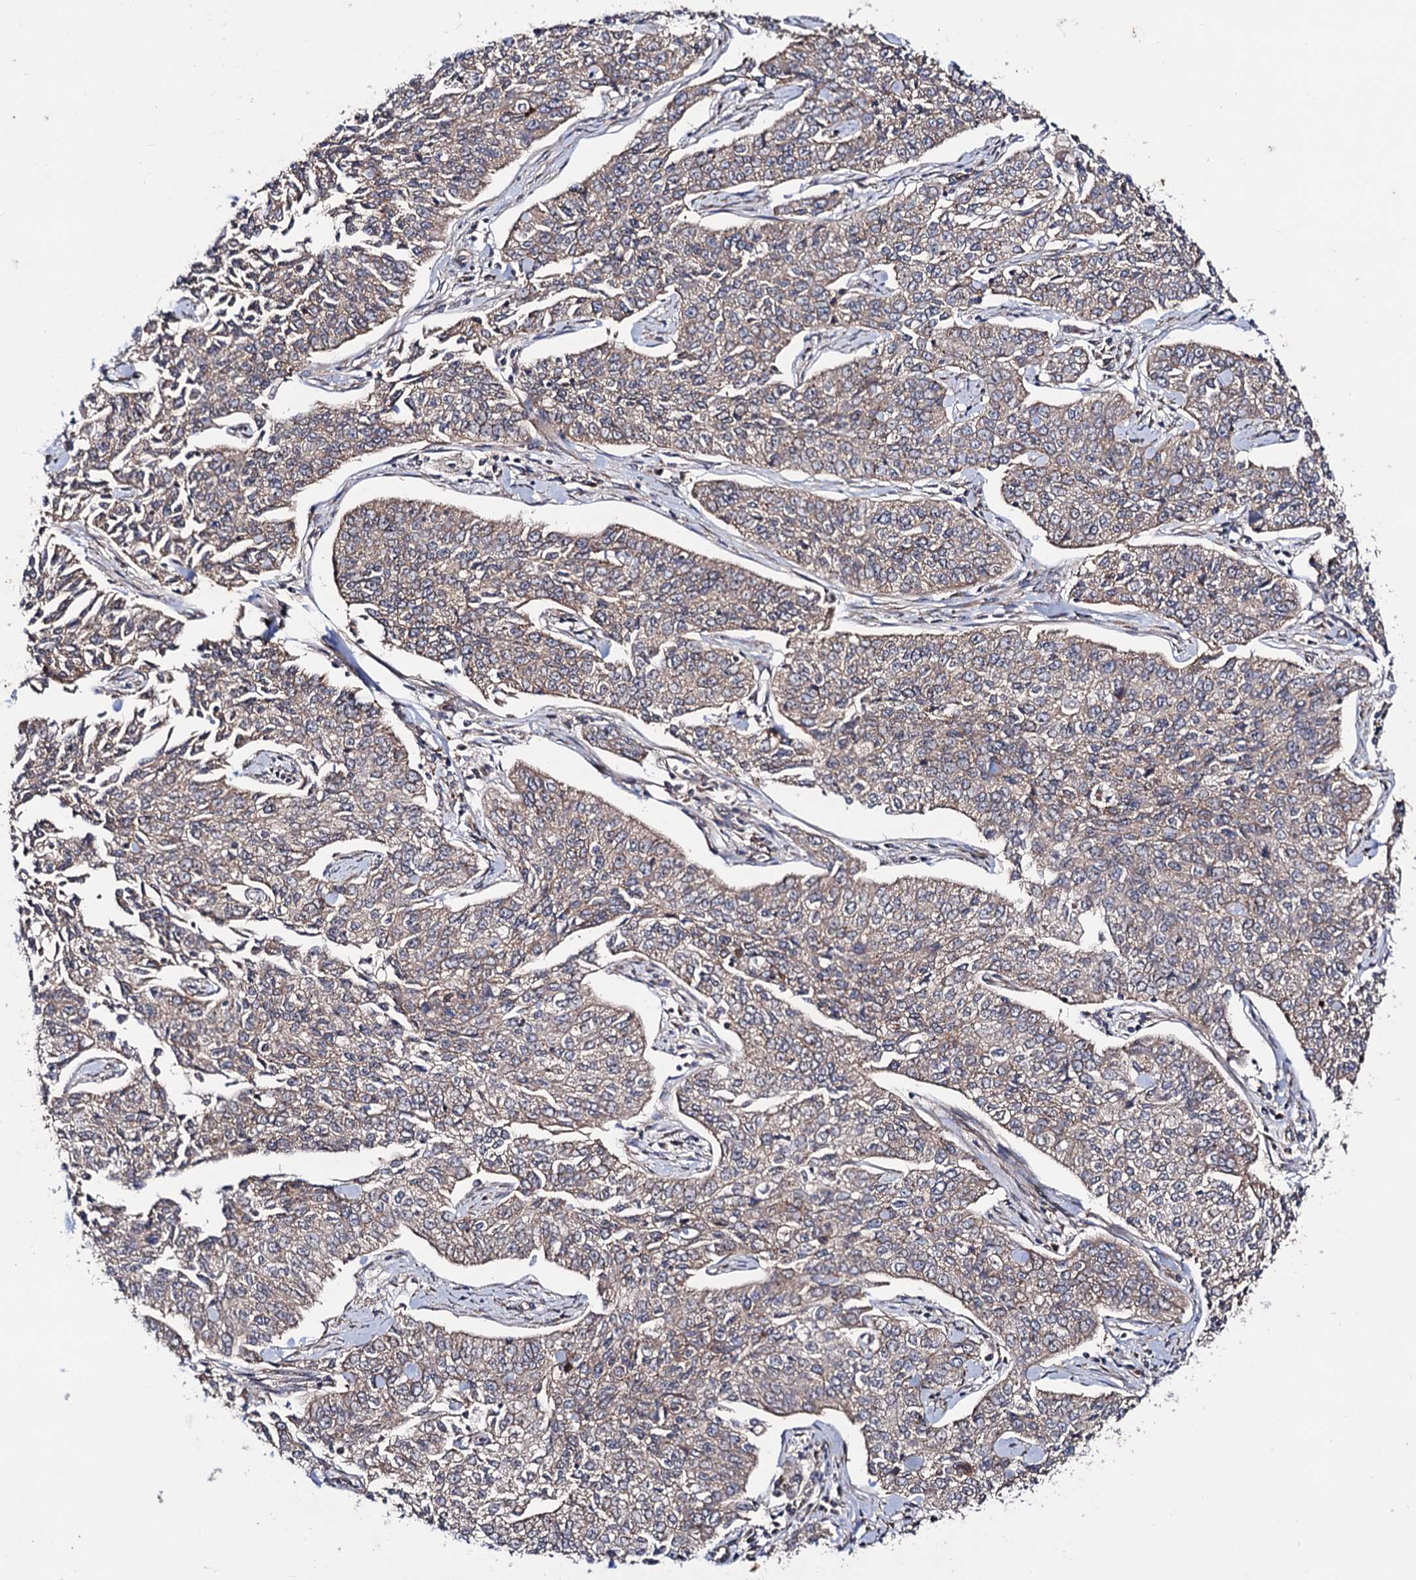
{"staining": {"intensity": "weak", "quantity": "25%-75%", "location": "cytoplasmic/membranous"}, "tissue": "cervical cancer", "cell_type": "Tumor cells", "image_type": "cancer", "snomed": [{"axis": "morphology", "description": "Squamous cell carcinoma, NOS"}, {"axis": "topography", "description": "Cervix"}], "caption": "Immunohistochemistry (IHC) of cervical squamous cell carcinoma shows low levels of weak cytoplasmic/membranous positivity in approximately 25%-75% of tumor cells.", "gene": "DYDC1", "patient": {"sex": "female", "age": 35}}